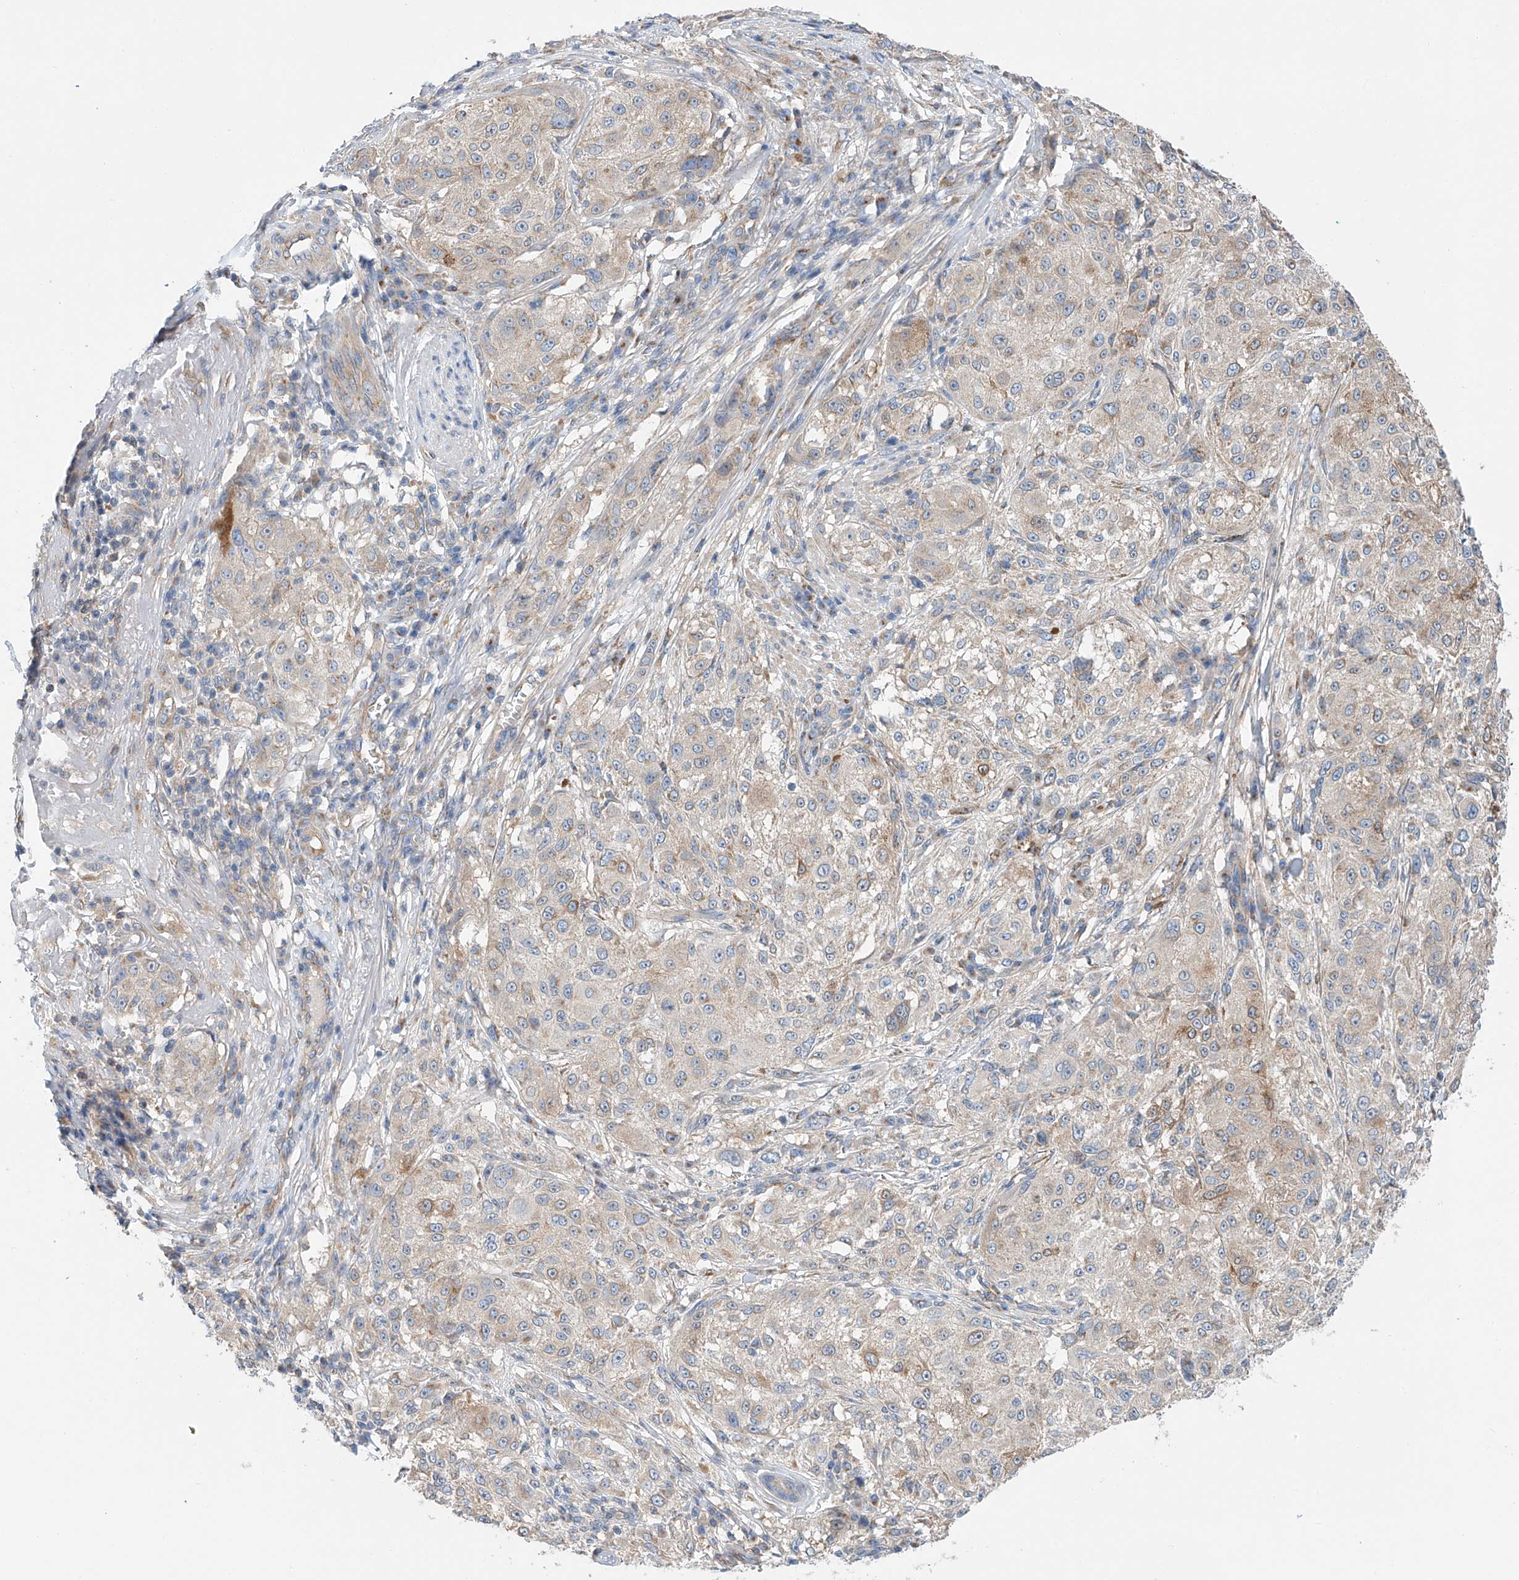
{"staining": {"intensity": "weak", "quantity": "<25%", "location": "cytoplasmic/membranous"}, "tissue": "melanoma", "cell_type": "Tumor cells", "image_type": "cancer", "snomed": [{"axis": "morphology", "description": "Necrosis, NOS"}, {"axis": "morphology", "description": "Malignant melanoma, NOS"}, {"axis": "topography", "description": "Skin"}], "caption": "Image shows no significant protein positivity in tumor cells of melanoma. (Brightfield microscopy of DAB IHC at high magnification).", "gene": "SLC22A7", "patient": {"sex": "female", "age": 87}}